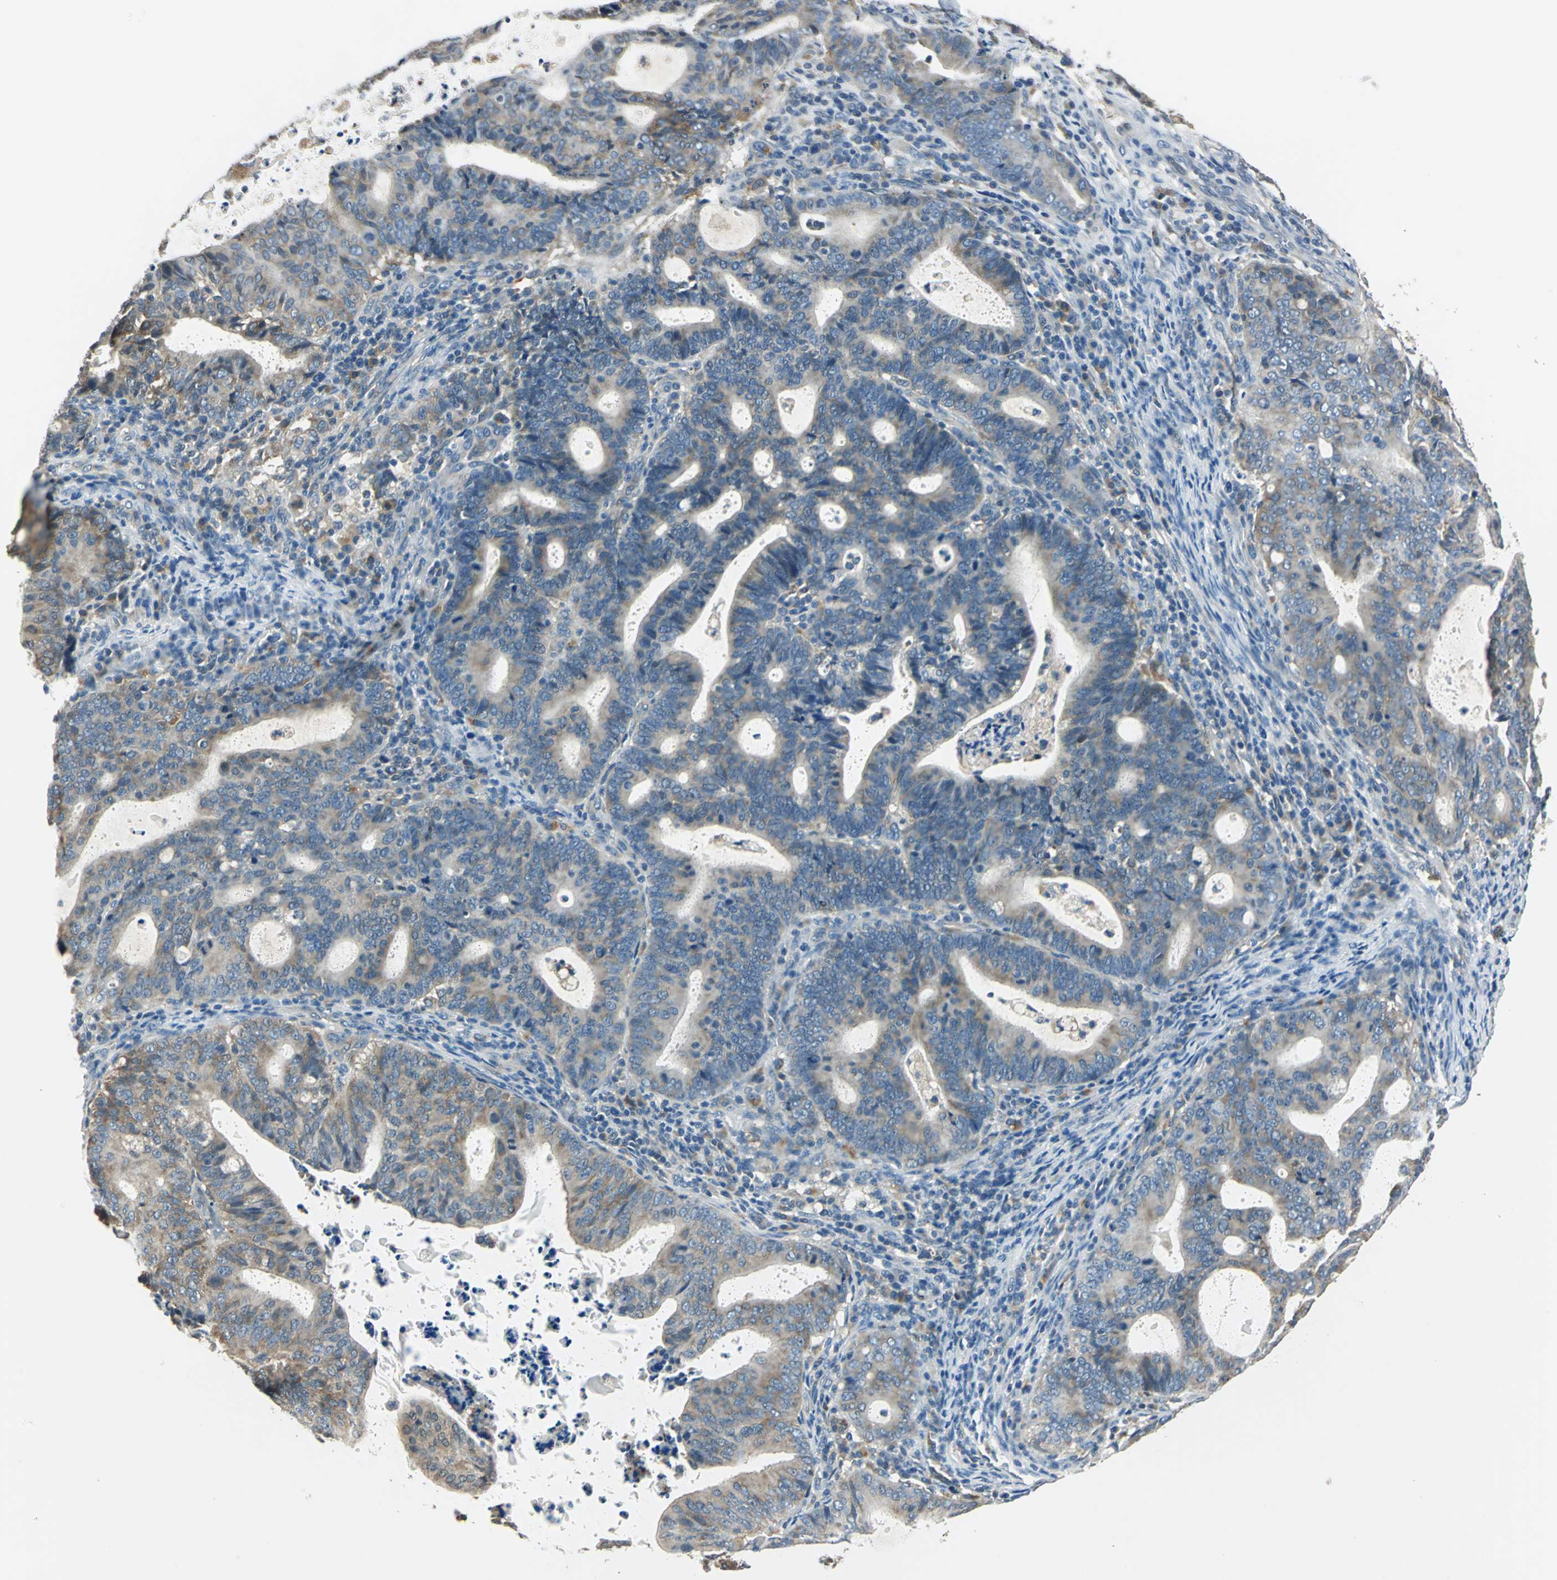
{"staining": {"intensity": "moderate", "quantity": "25%-75%", "location": "cytoplasmic/membranous"}, "tissue": "endometrial cancer", "cell_type": "Tumor cells", "image_type": "cancer", "snomed": [{"axis": "morphology", "description": "Adenocarcinoma, NOS"}, {"axis": "topography", "description": "Uterus"}], "caption": "Approximately 25%-75% of tumor cells in endometrial adenocarcinoma reveal moderate cytoplasmic/membranous protein staining as visualized by brown immunohistochemical staining.", "gene": "NIT1", "patient": {"sex": "female", "age": 83}}